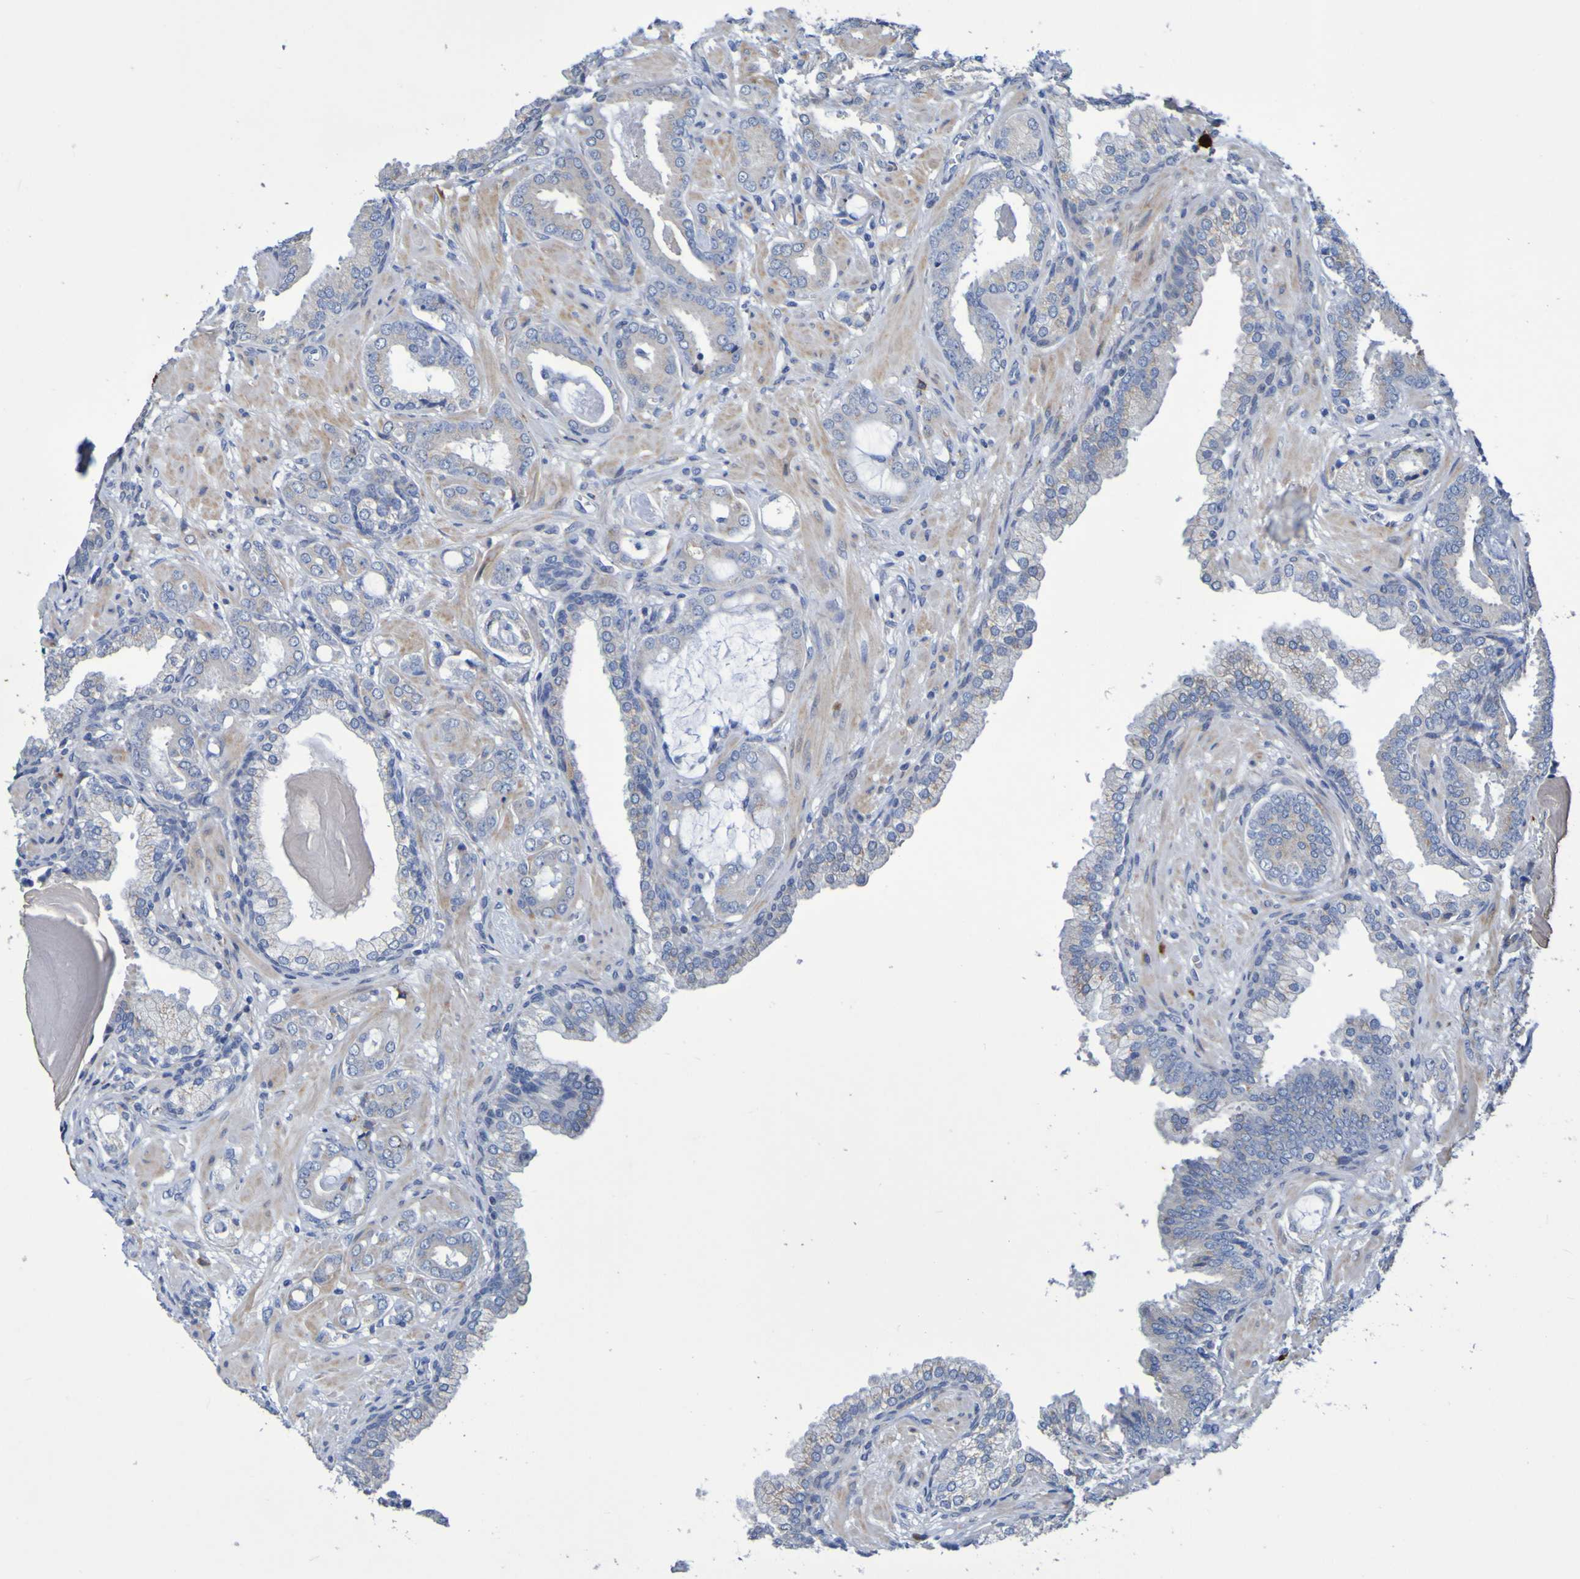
{"staining": {"intensity": "weak", "quantity": "<25%", "location": "cytoplasmic/membranous"}, "tissue": "prostate cancer", "cell_type": "Tumor cells", "image_type": "cancer", "snomed": [{"axis": "morphology", "description": "Adenocarcinoma, Low grade"}, {"axis": "topography", "description": "Prostate"}], "caption": "This micrograph is of prostate cancer stained with IHC to label a protein in brown with the nuclei are counter-stained blue. There is no positivity in tumor cells.", "gene": "C11orf24", "patient": {"sex": "male", "age": 53}}